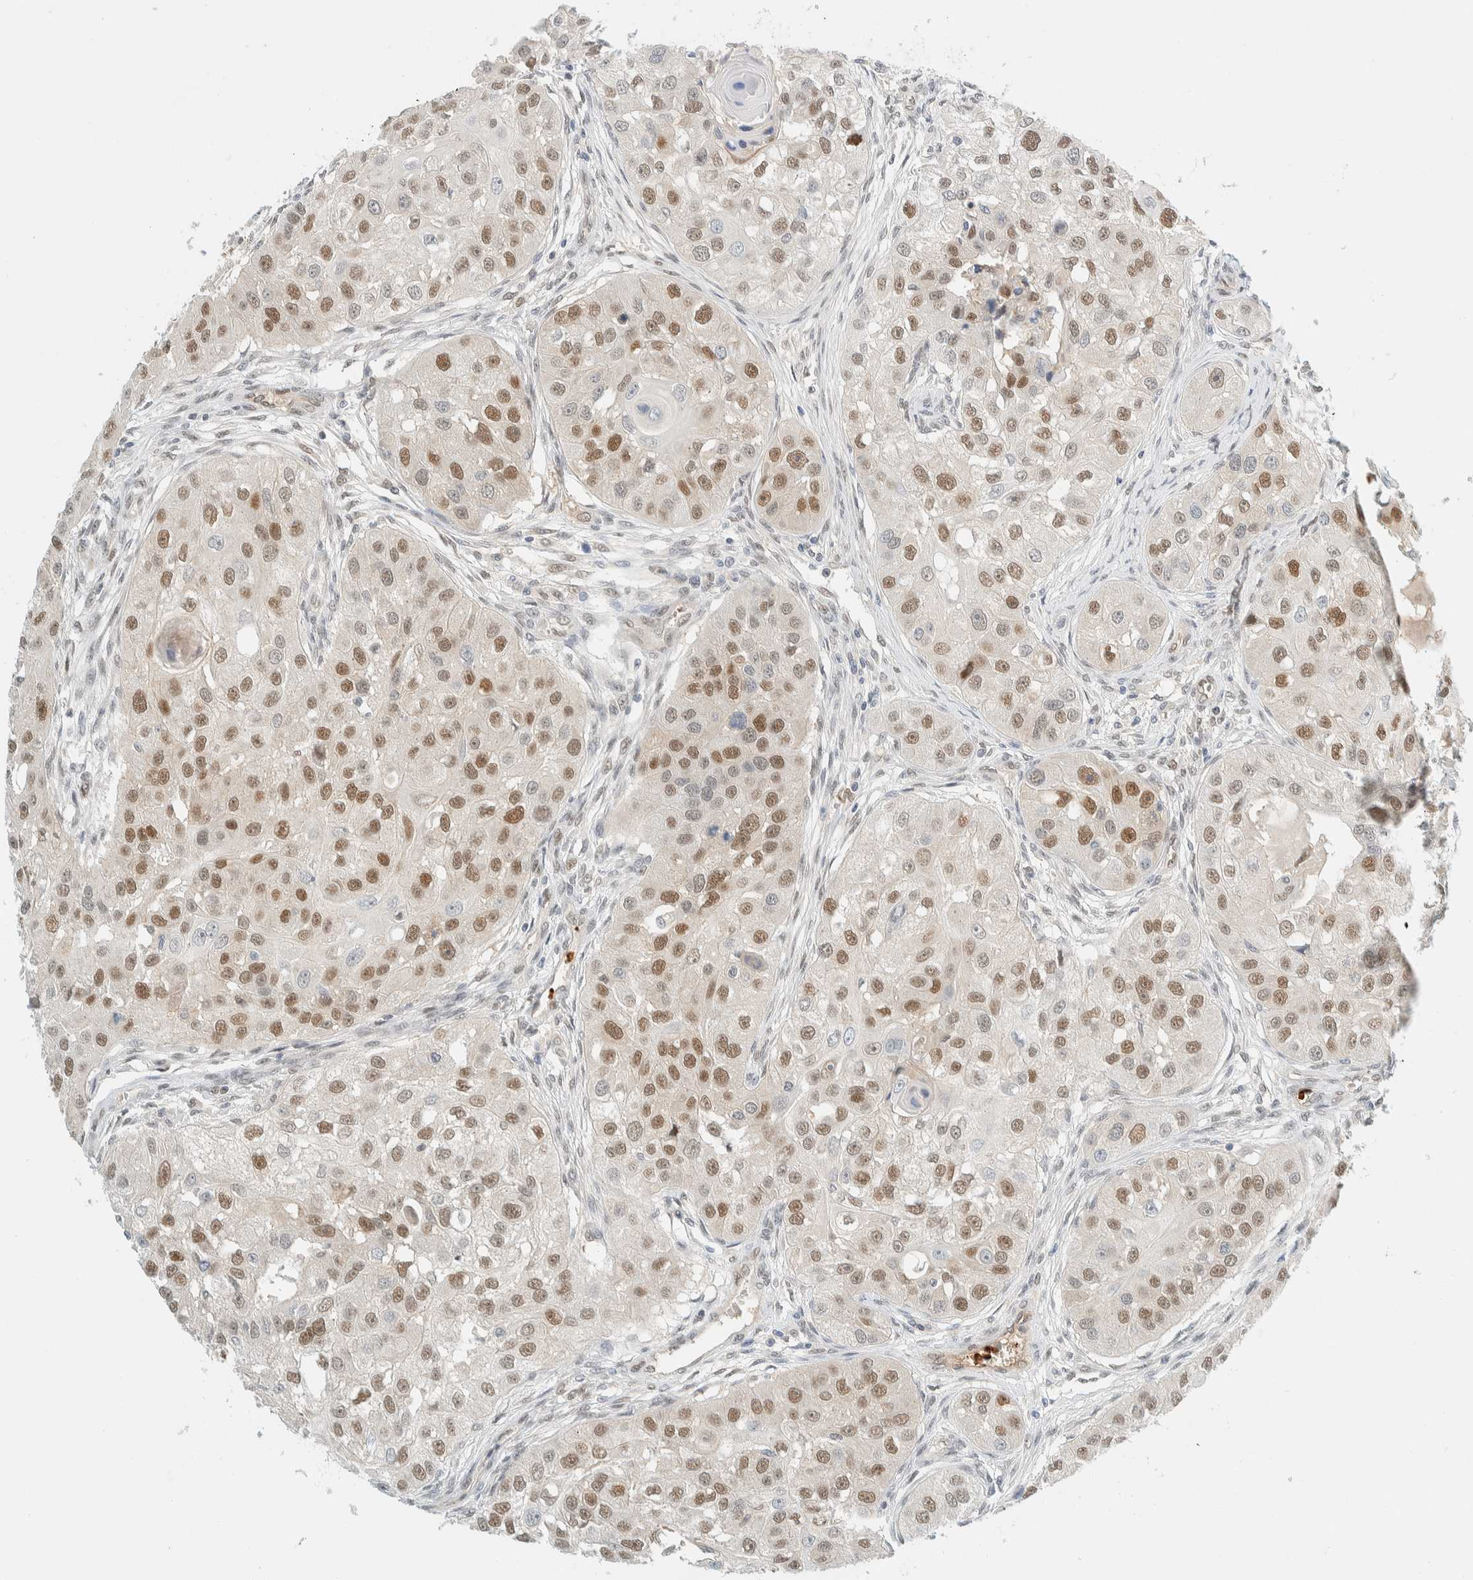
{"staining": {"intensity": "moderate", "quantity": ">75%", "location": "nuclear"}, "tissue": "head and neck cancer", "cell_type": "Tumor cells", "image_type": "cancer", "snomed": [{"axis": "morphology", "description": "Normal tissue, NOS"}, {"axis": "morphology", "description": "Squamous cell carcinoma, NOS"}, {"axis": "topography", "description": "Skeletal muscle"}, {"axis": "topography", "description": "Head-Neck"}], "caption": "There is medium levels of moderate nuclear expression in tumor cells of head and neck cancer (squamous cell carcinoma), as demonstrated by immunohistochemical staining (brown color).", "gene": "TSTD2", "patient": {"sex": "male", "age": 51}}